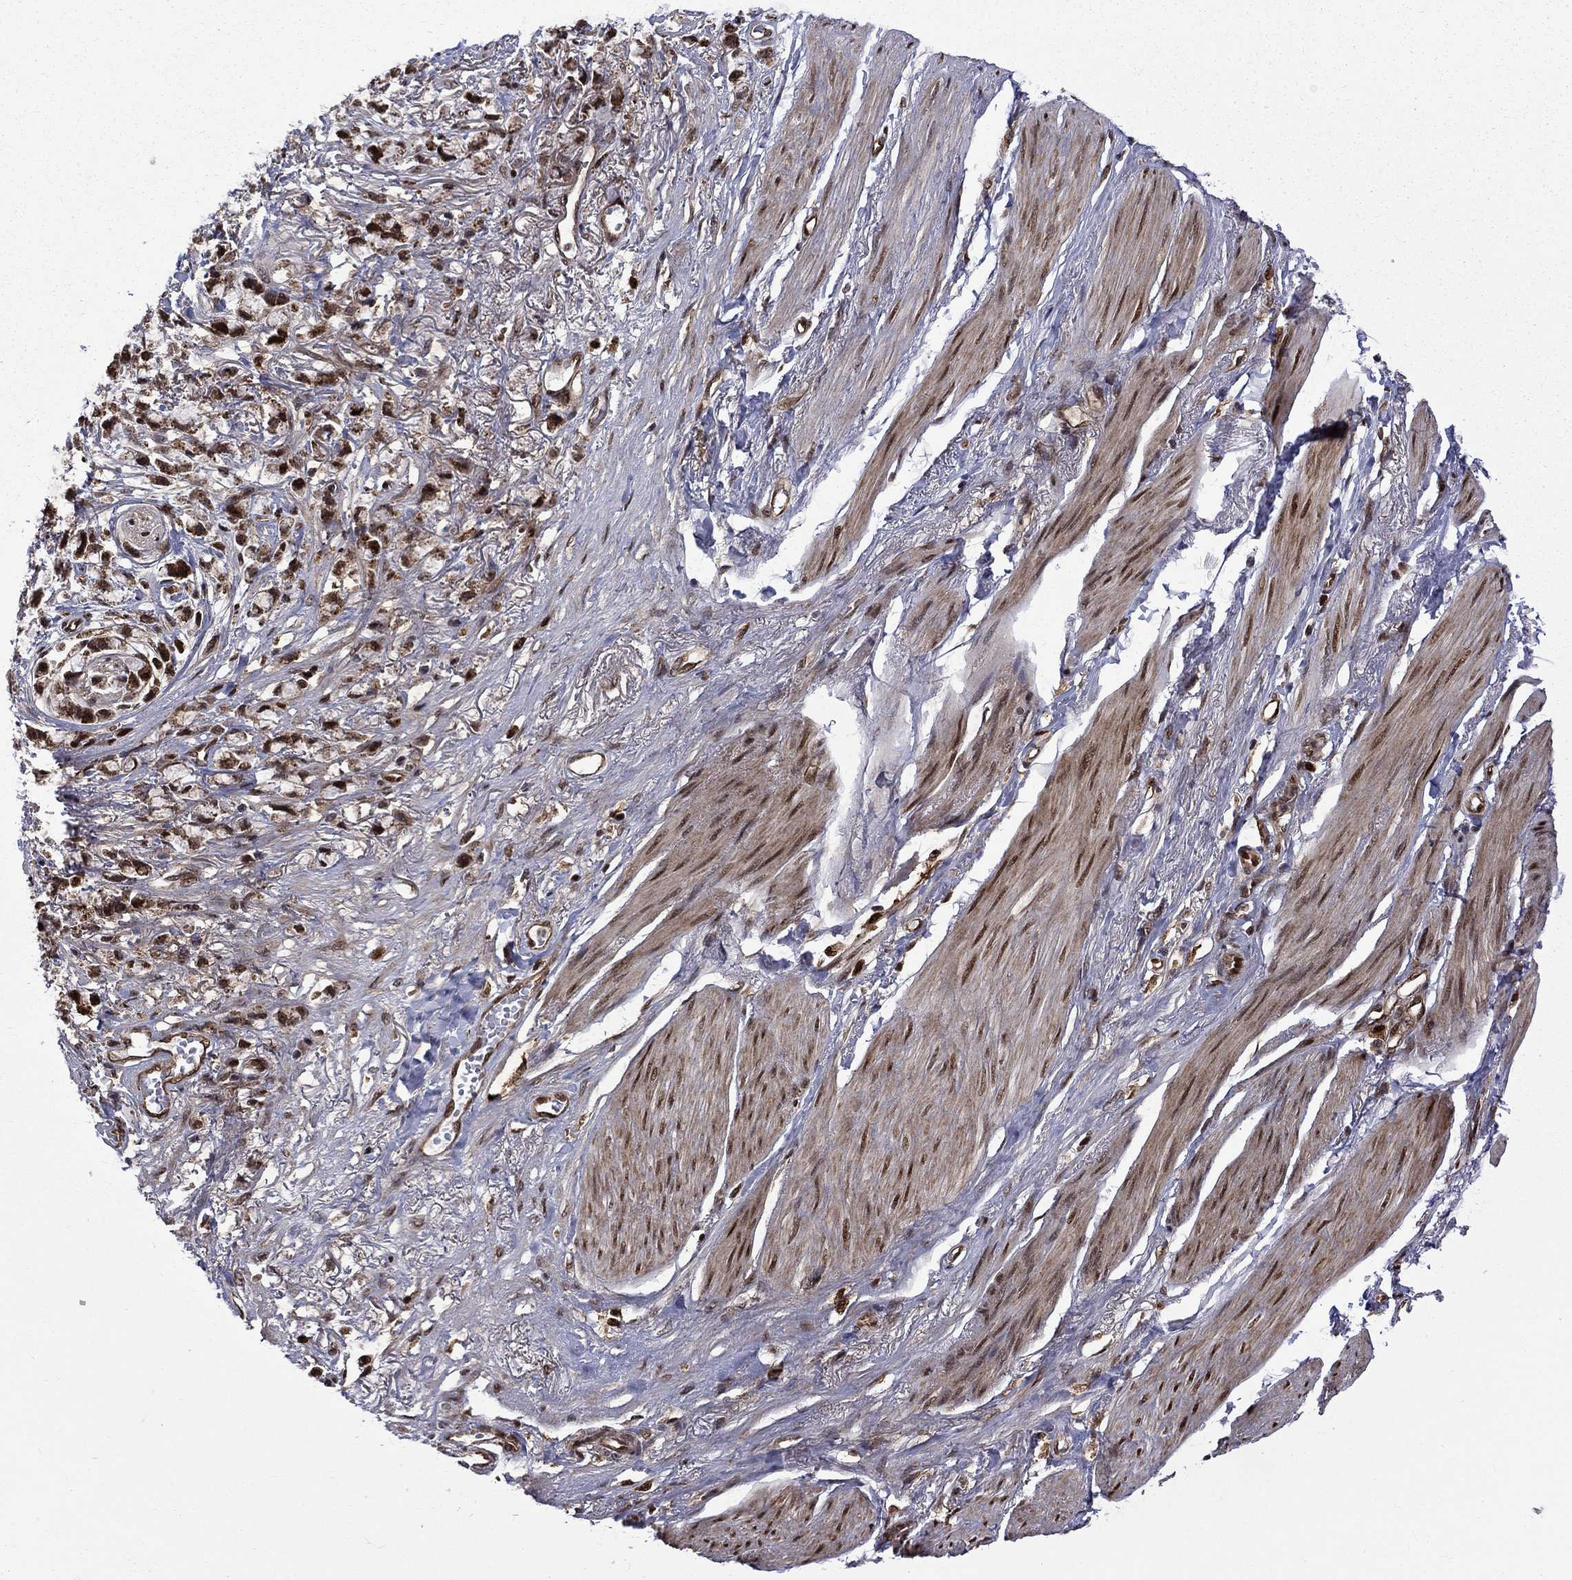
{"staining": {"intensity": "strong", "quantity": ">75%", "location": "nuclear"}, "tissue": "stomach cancer", "cell_type": "Tumor cells", "image_type": "cancer", "snomed": [{"axis": "morphology", "description": "Adenocarcinoma, NOS"}, {"axis": "topography", "description": "Stomach"}], "caption": "IHC photomicrograph of human stomach cancer stained for a protein (brown), which exhibits high levels of strong nuclear staining in about >75% of tumor cells.", "gene": "KPNA3", "patient": {"sex": "female", "age": 81}}